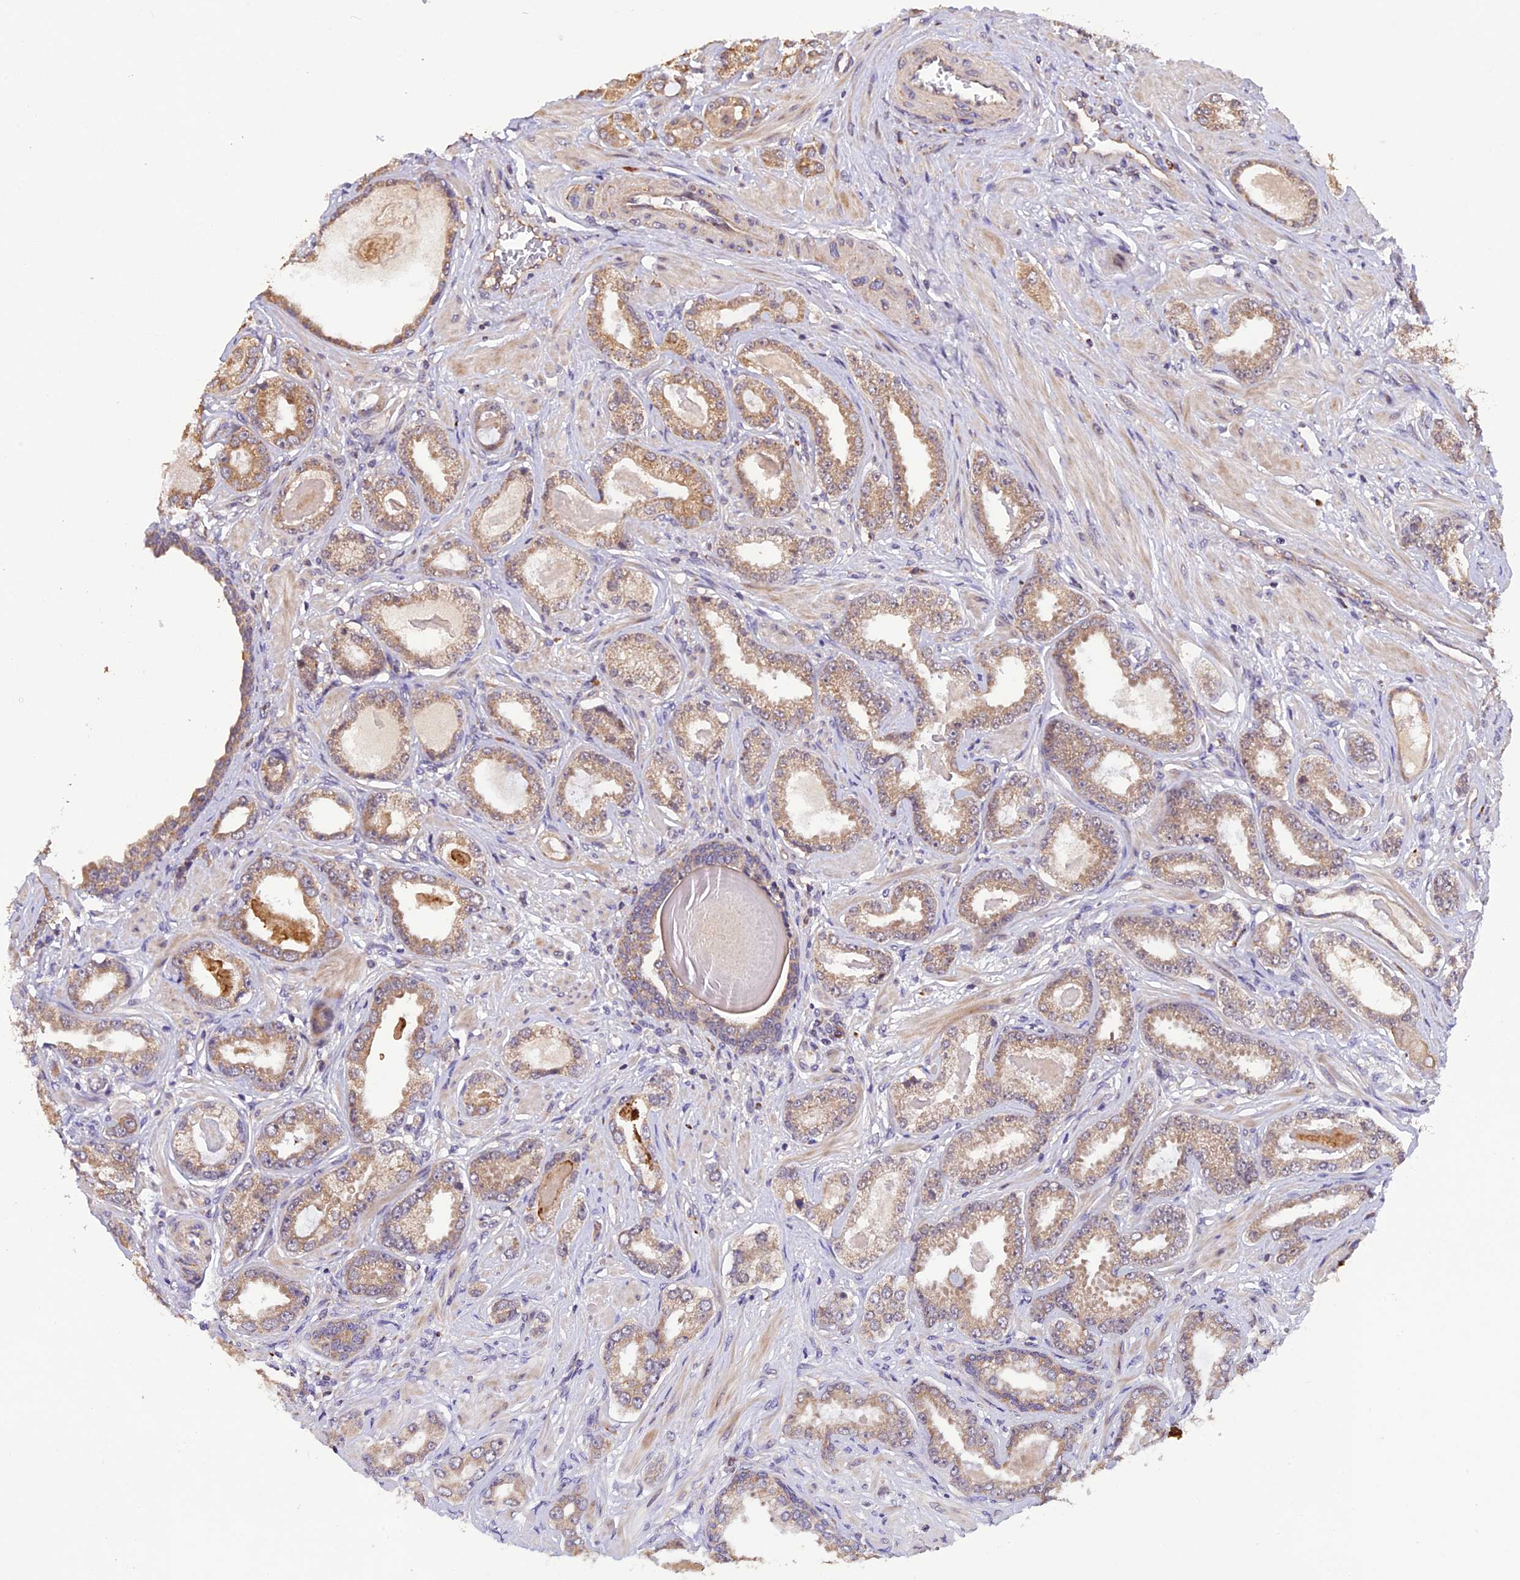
{"staining": {"intensity": "moderate", "quantity": ">75%", "location": "cytoplasmic/membranous"}, "tissue": "prostate cancer", "cell_type": "Tumor cells", "image_type": "cancer", "snomed": [{"axis": "morphology", "description": "Adenocarcinoma, Low grade"}, {"axis": "topography", "description": "Prostate"}], "caption": "Immunohistochemical staining of human low-grade adenocarcinoma (prostate) displays medium levels of moderate cytoplasmic/membranous positivity in about >75% of tumor cells. (DAB = brown stain, brightfield microscopy at high magnification).", "gene": "MNS1", "patient": {"sex": "male", "age": 64}}